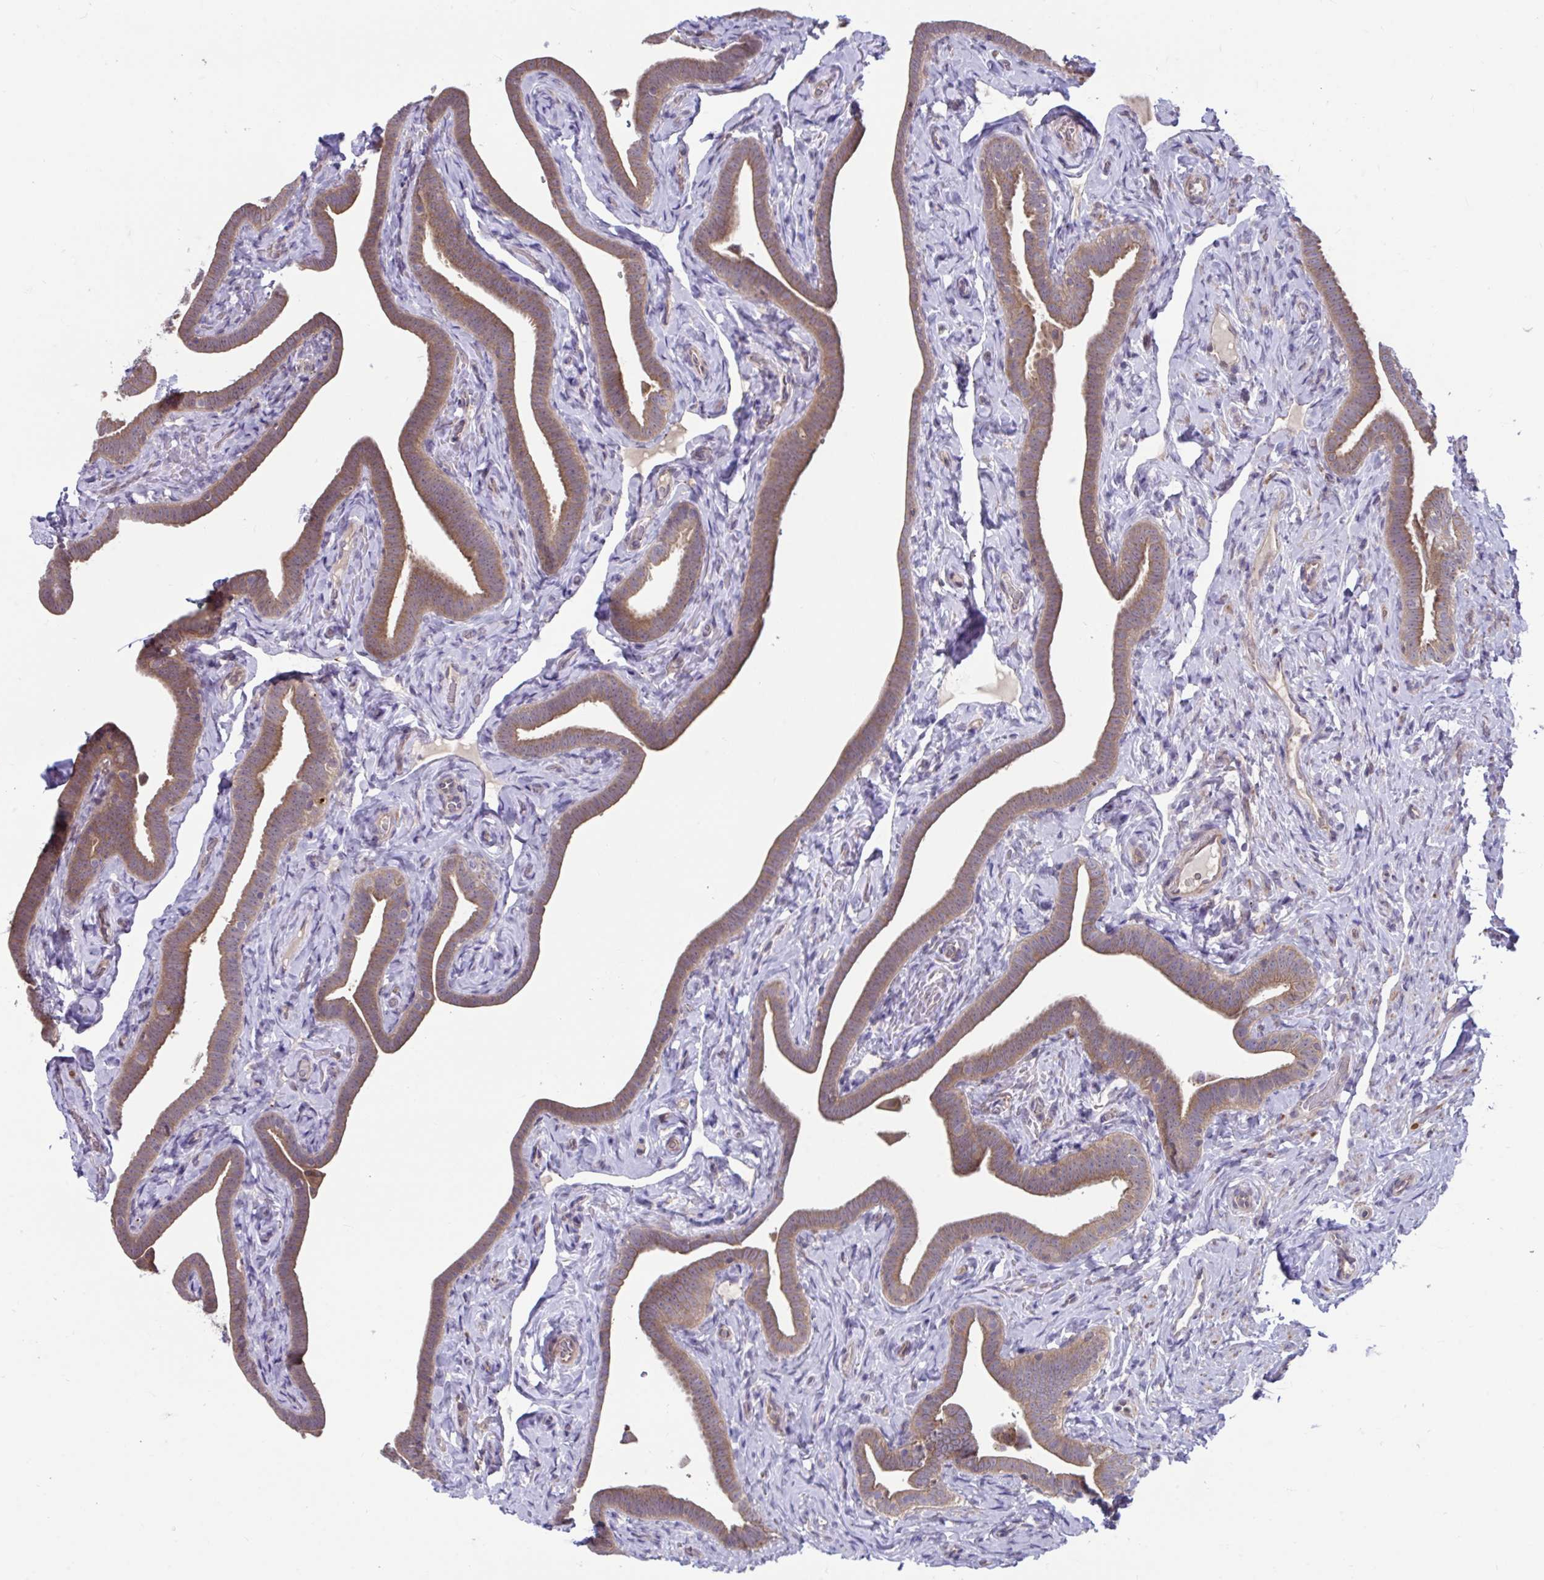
{"staining": {"intensity": "moderate", "quantity": ">75%", "location": "cytoplasmic/membranous"}, "tissue": "fallopian tube", "cell_type": "Glandular cells", "image_type": "normal", "snomed": [{"axis": "morphology", "description": "Normal tissue, NOS"}, {"axis": "topography", "description": "Fallopian tube"}], "caption": "Brown immunohistochemical staining in normal fallopian tube shows moderate cytoplasmic/membranous staining in approximately >75% of glandular cells.", "gene": "IST1", "patient": {"sex": "female", "age": 69}}